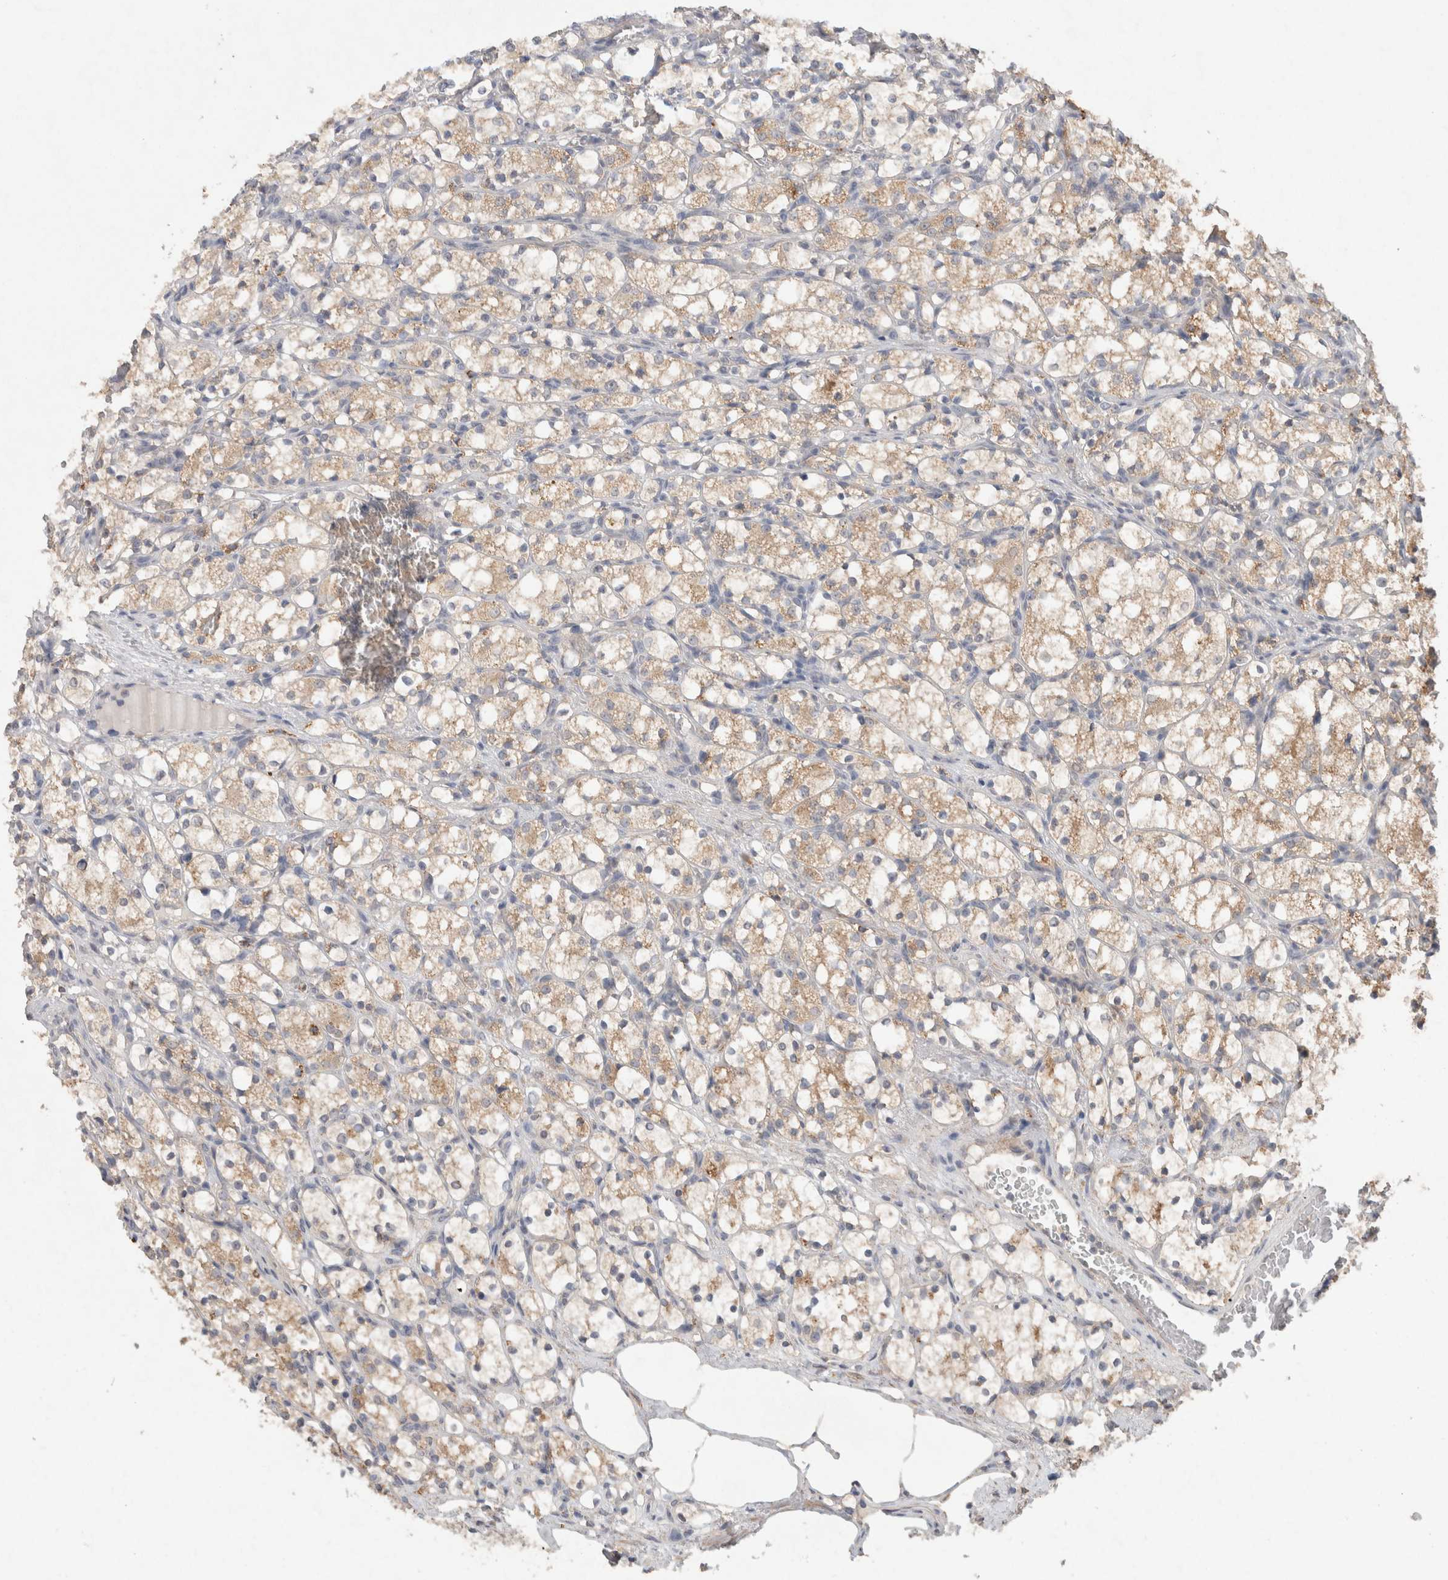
{"staining": {"intensity": "weak", "quantity": ">75%", "location": "cytoplasmic/membranous"}, "tissue": "renal cancer", "cell_type": "Tumor cells", "image_type": "cancer", "snomed": [{"axis": "morphology", "description": "Adenocarcinoma, NOS"}, {"axis": "topography", "description": "Kidney"}], "caption": "A high-resolution image shows immunohistochemistry staining of adenocarcinoma (renal), which reveals weak cytoplasmic/membranous positivity in approximately >75% of tumor cells.", "gene": "RAB14", "patient": {"sex": "female", "age": 69}}